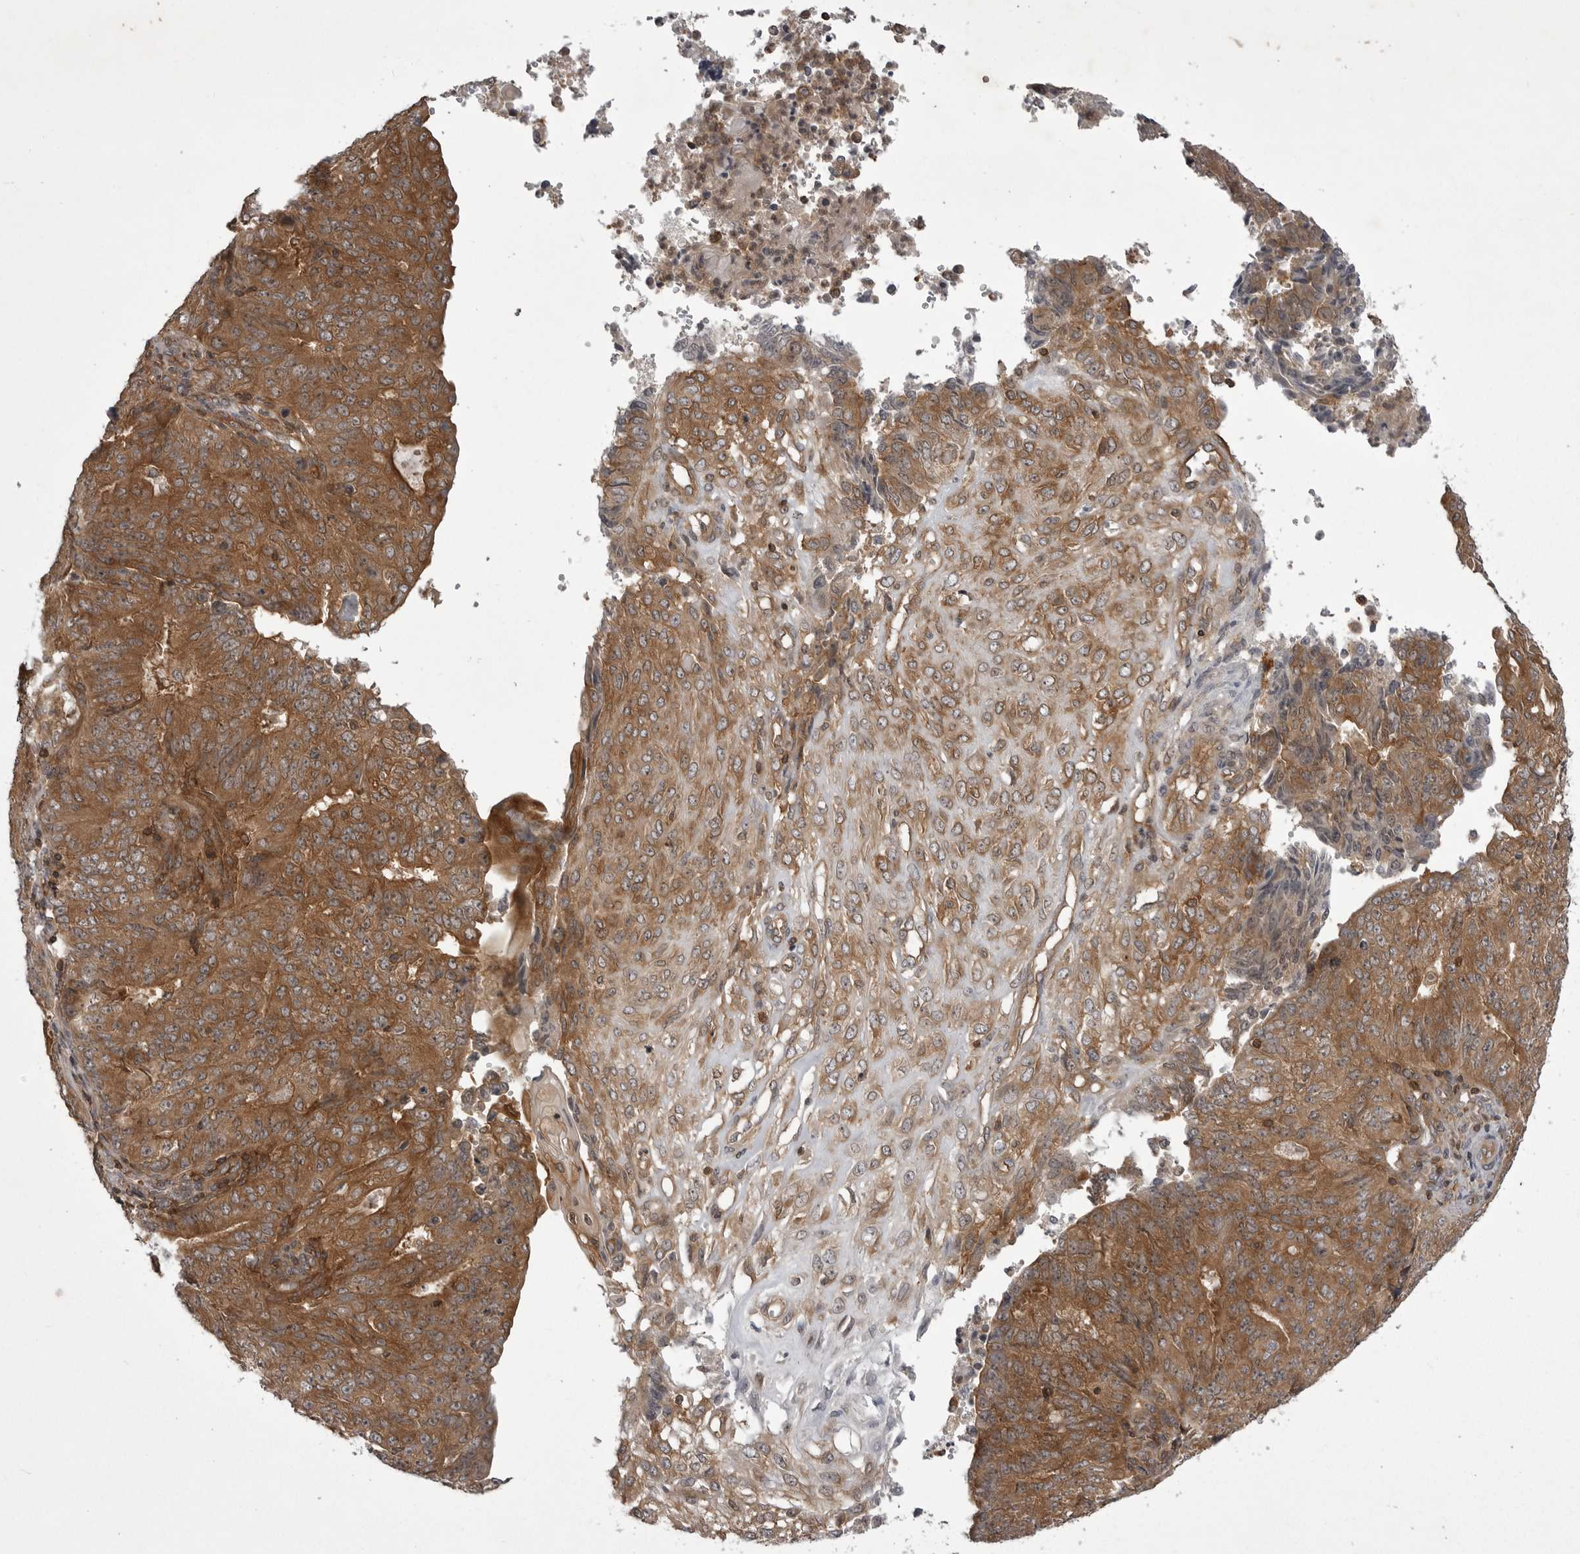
{"staining": {"intensity": "moderate", "quantity": ">75%", "location": "cytoplasmic/membranous"}, "tissue": "endometrial cancer", "cell_type": "Tumor cells", "image_type": "cancer", "snomed": [{"axis": "morphology", "description": "Adenocarcinoma, NOS"}, {"axis": "topography", "description": "Endometrium"}], "caption": "Adenocarcinoma (endometrial) stained with IHC exhibits moderate cytoplasmic/membranous positivity in approximately >75% of tumor cells.", "gene": "STK24", "patient": {"sex": "female", "age": 32}}